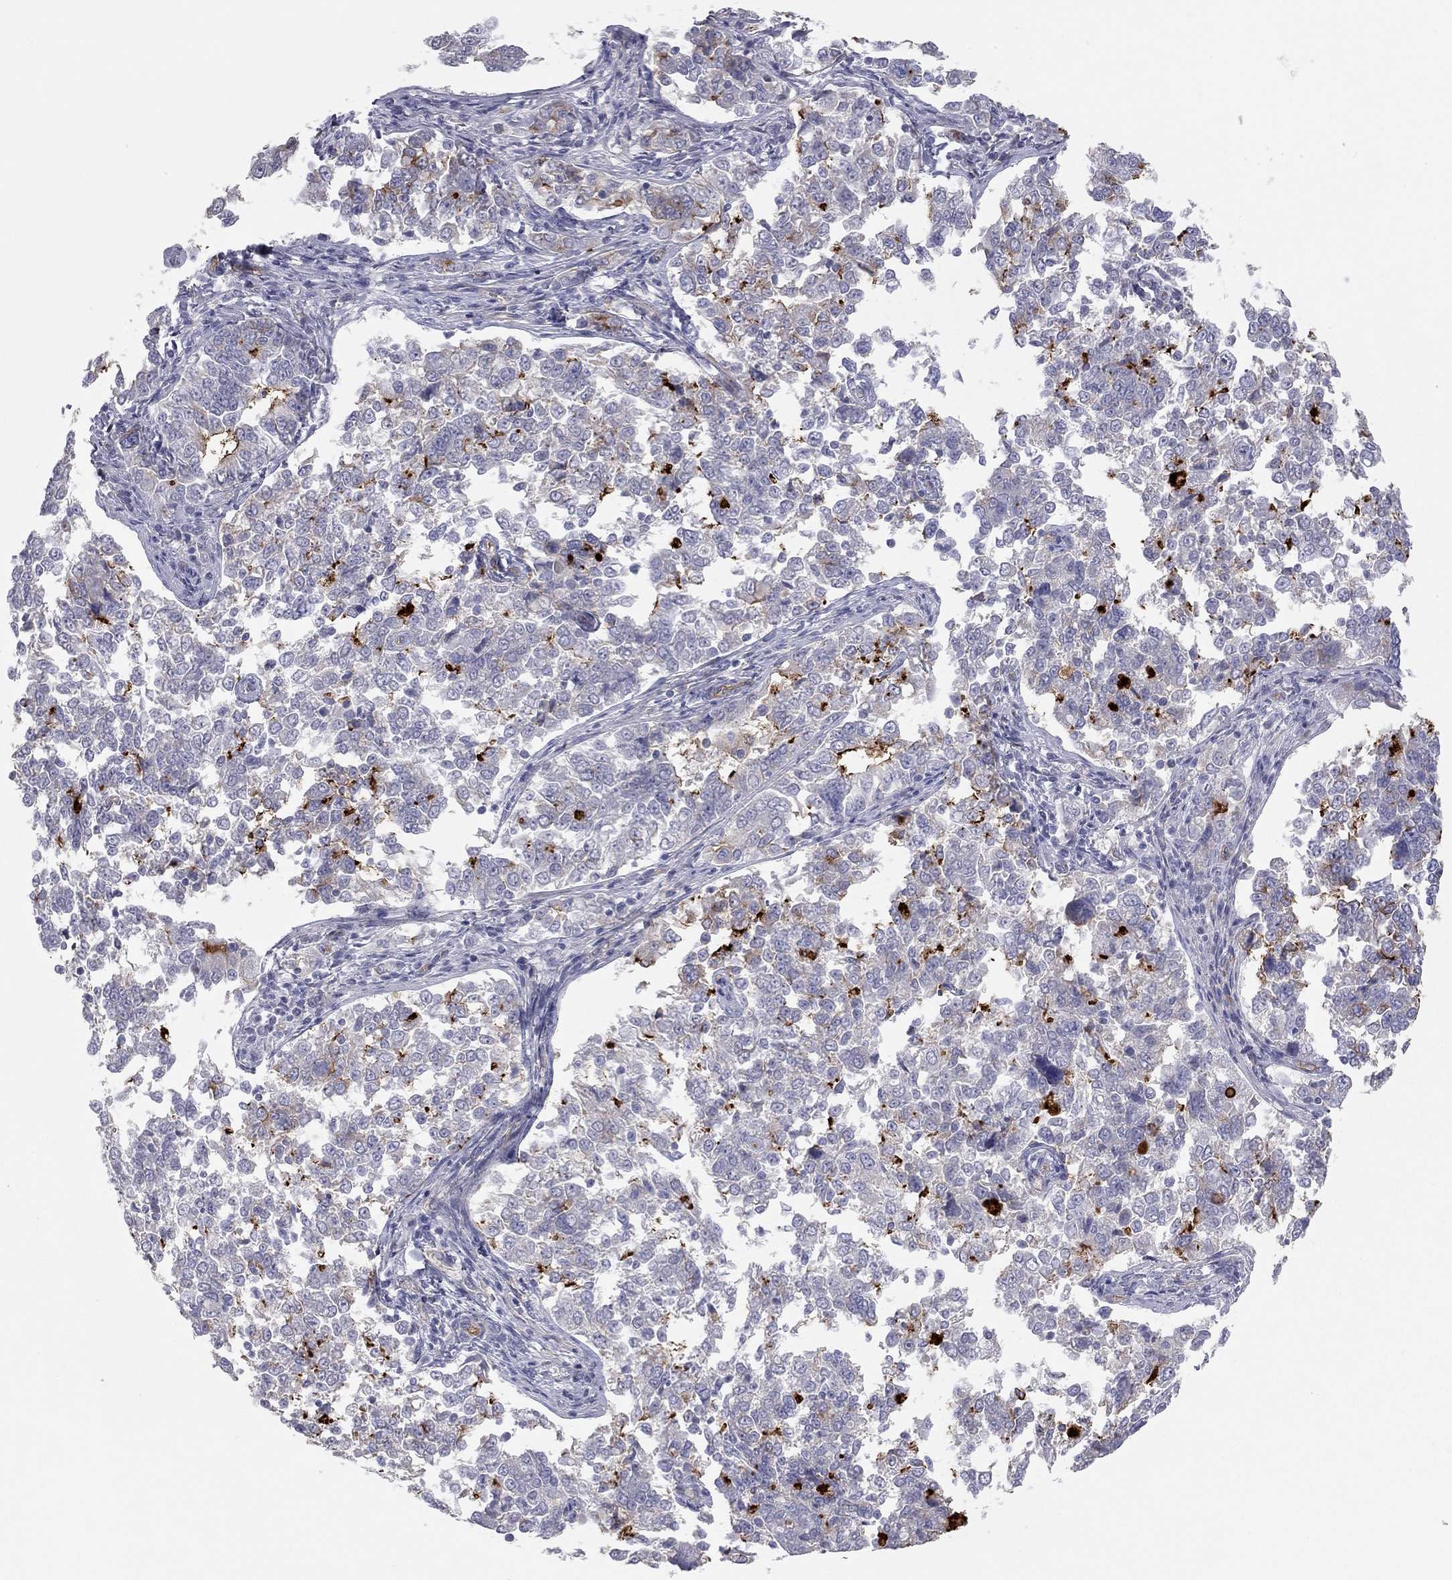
{"staining": {"intensity": "strong", "quantity": "<25%", "location": "cytoplasmic/membranous"}, "tissue": "endometrial cancer", "cell_type": "Tumor cells", "image_type": "cancer", "snomed": [{"axis": "morphology", "description": "Adenocarcinoma, NOS"}, {"axis": "topography", "description": "Endometrium"}], "caption": "High-power microscopy captured an IHC image of endometrial adenocarcinoma, revealing strong cytoplasmic/membranous staining in approximately <25% of tumor cells.", "gene": "GPRC5B", "patient": {"sex": "female", "age": 43}}